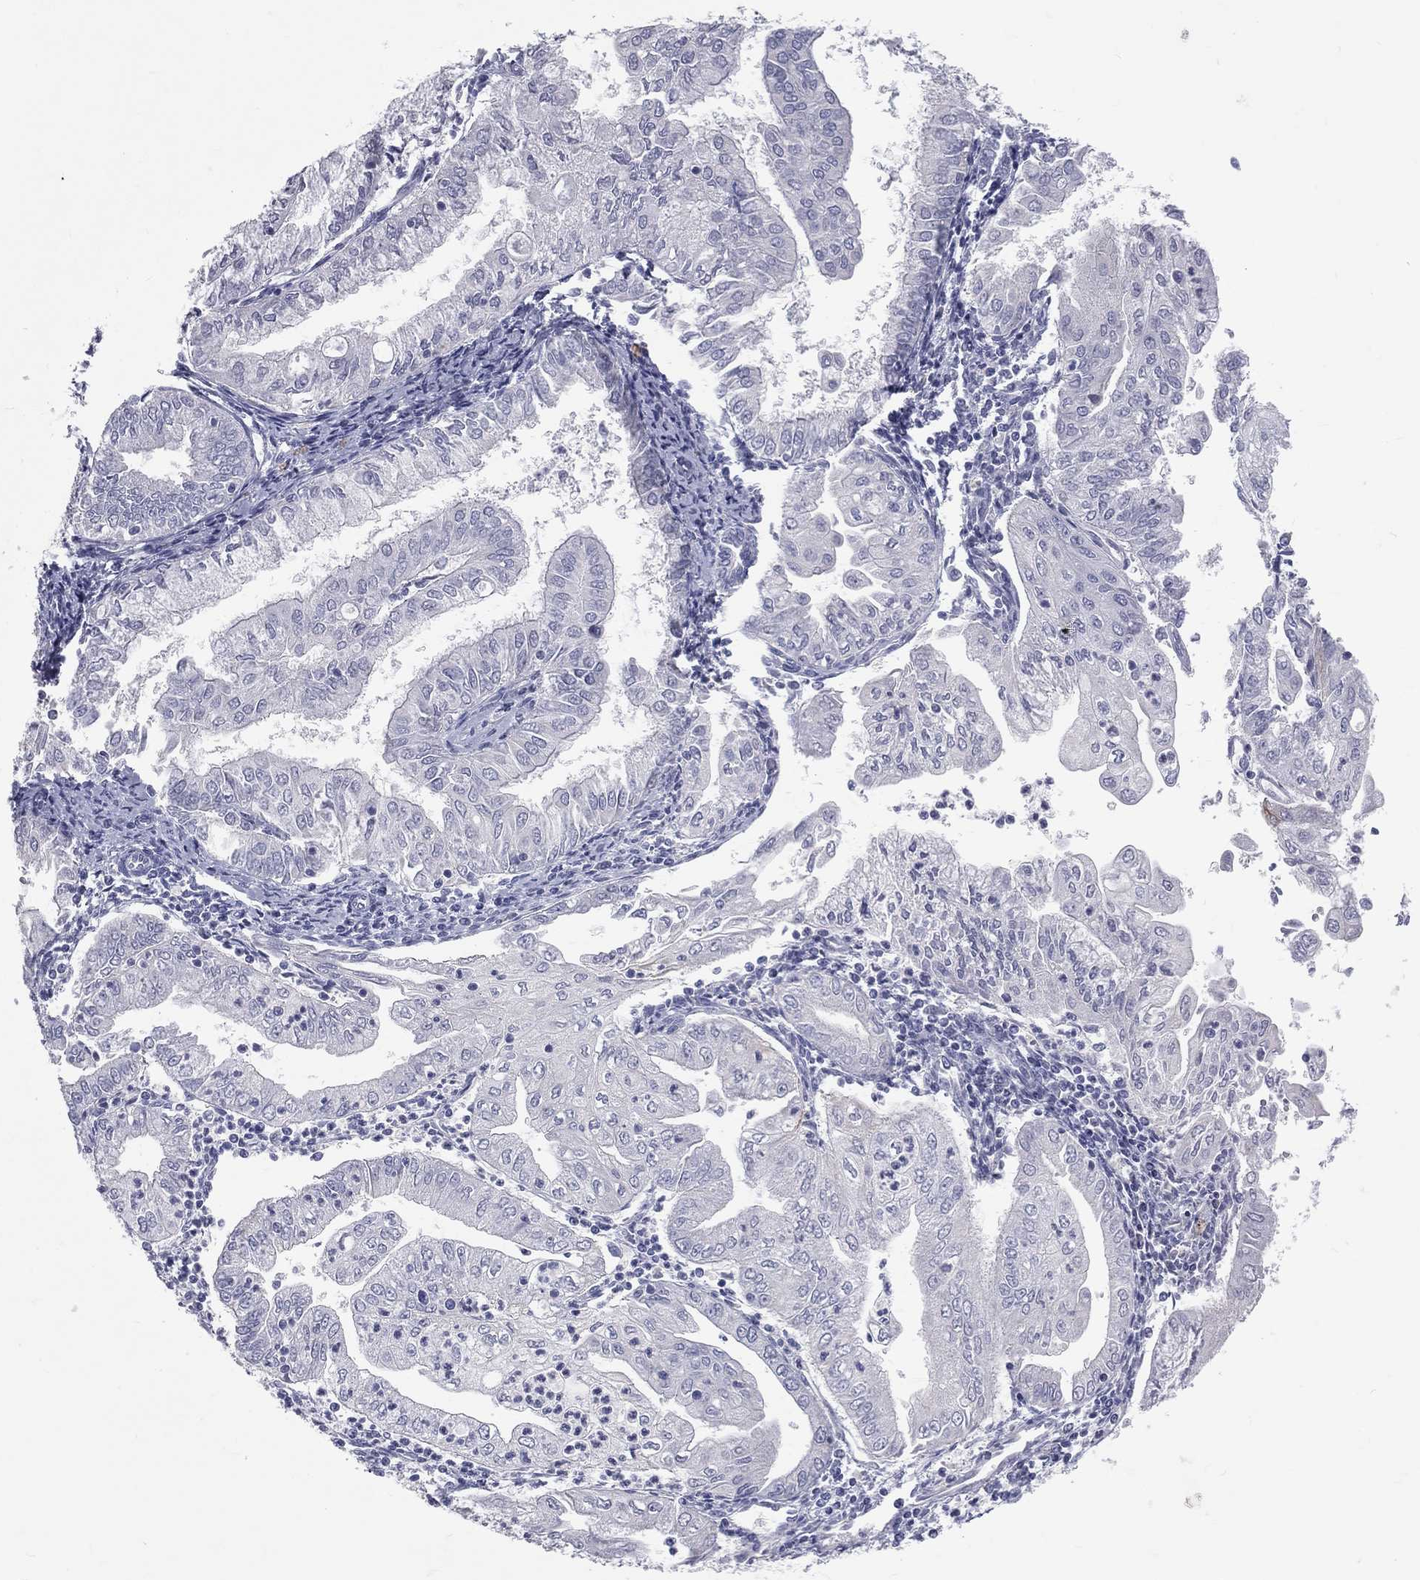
{"staining": {"intensity": "negative", "quantity": "none", "location": "none"}, "tissue": "endometrial cancer", "cell_type": "Tumor cells", "image_type": "cancer", "snomed": [{"axis": "morphology", "description": "Adenocarcinoma, NOS"}, {"axis": "topography", "description": "Endometrium"}], "caption": "Micrograph shows no protein staining in tumor cells of endometrial adenocarcinoma tissue.", "gene": "TFPI2", "patient": {"sex": "female", "age": 56}}